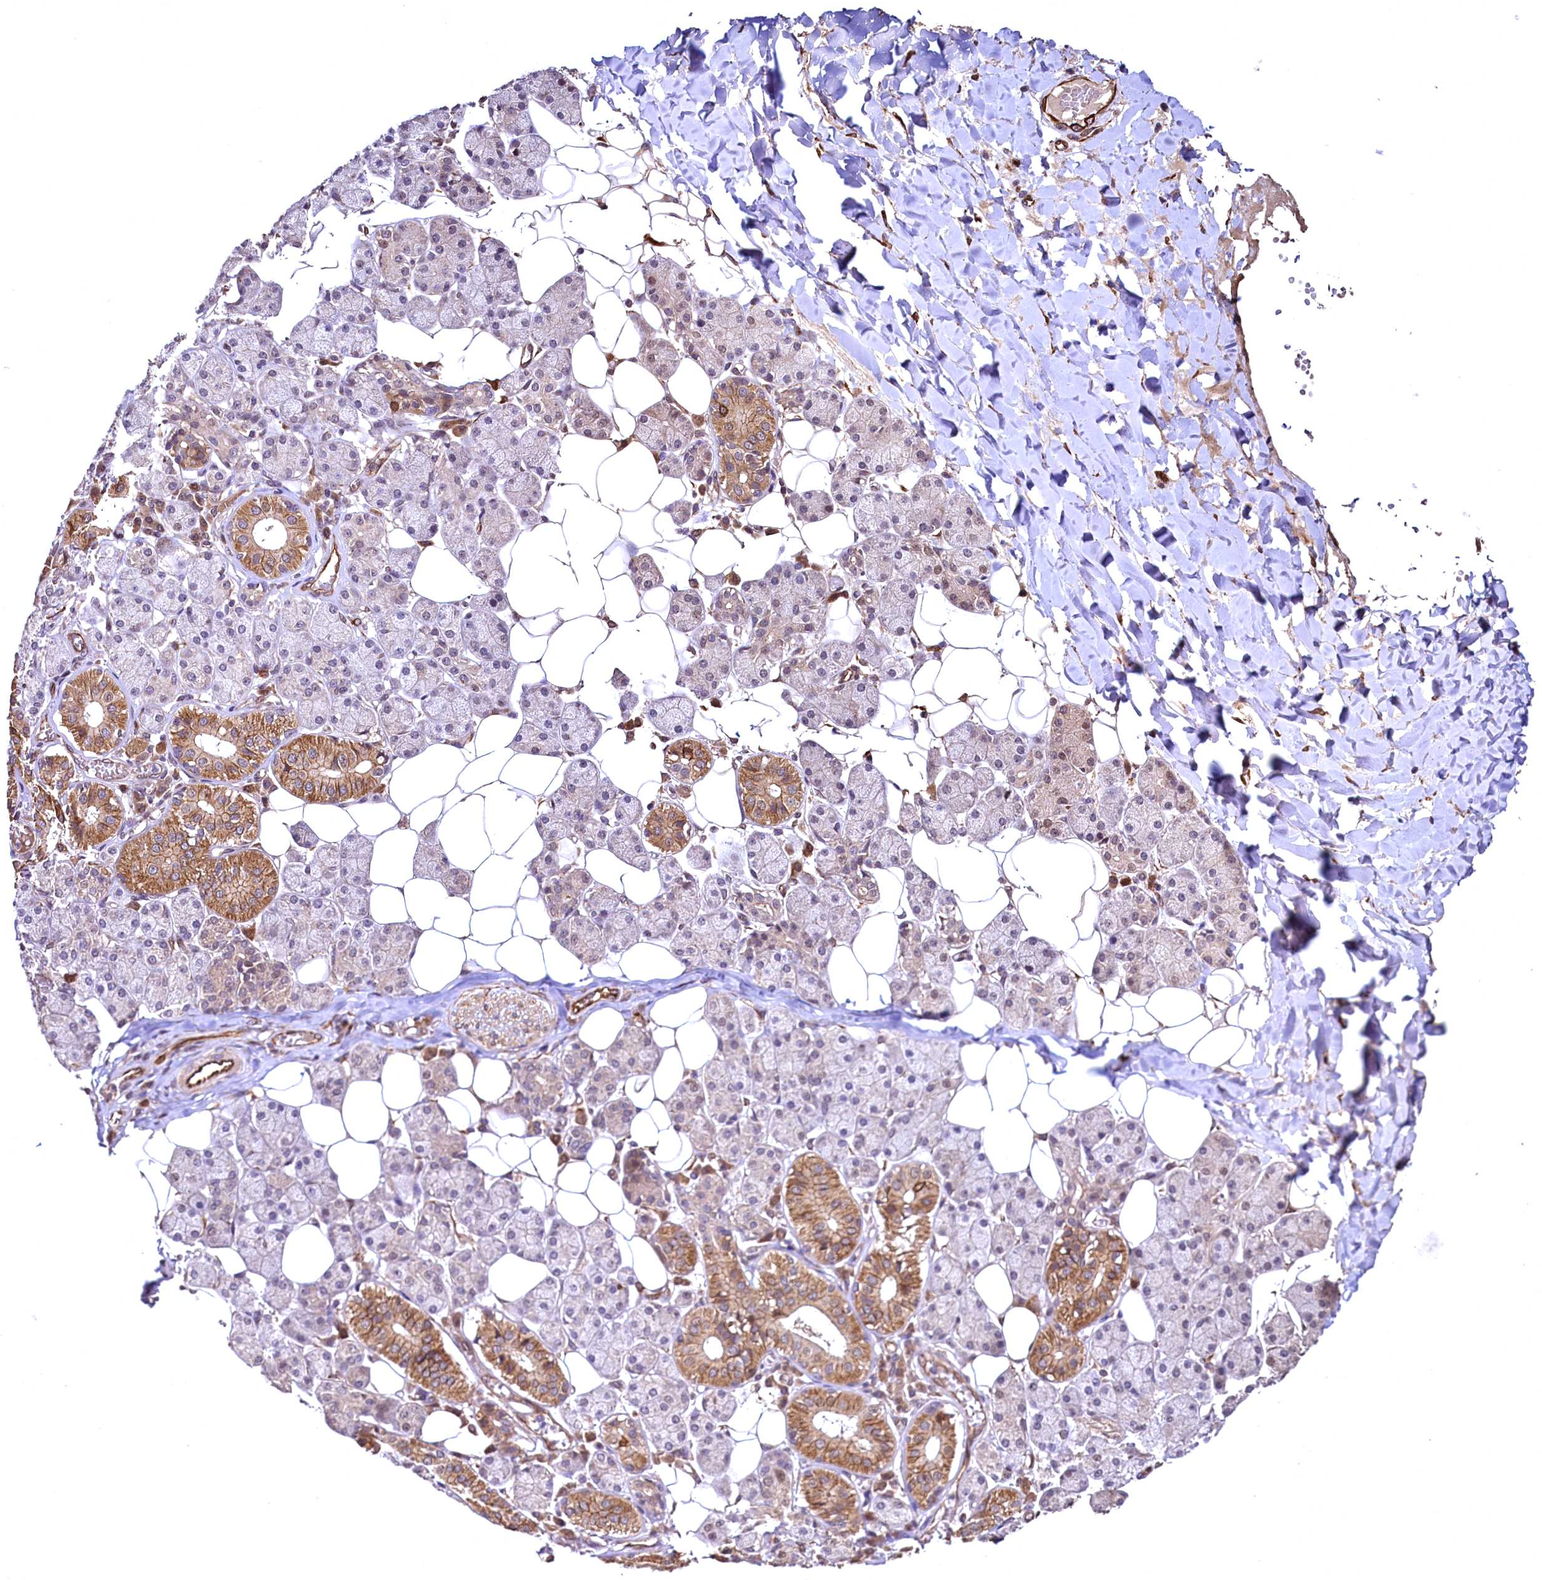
{"staining": {"intensity": "moderate", "quantity": "25%-75%", "location": "cytoplasmic/membranous"}, "tissue": "salivary gland", "cell_type": "Glandular cells", "image_type": "normal", "snomed": [{"axis": "morphology", "description": "Normal tissue, NOS"}, {"axis": "topography", "description": "Salivary gland"}], "caption": "Approximately 25%-75% of glandular cells in unremarkable human salivary gland demonstrate moderate cytoplasmic/membranous protein expression as visualized by brown immunohistochemical staining.", "gene": "TBCEL", "patient": {"sex": "female", "age": 33}}